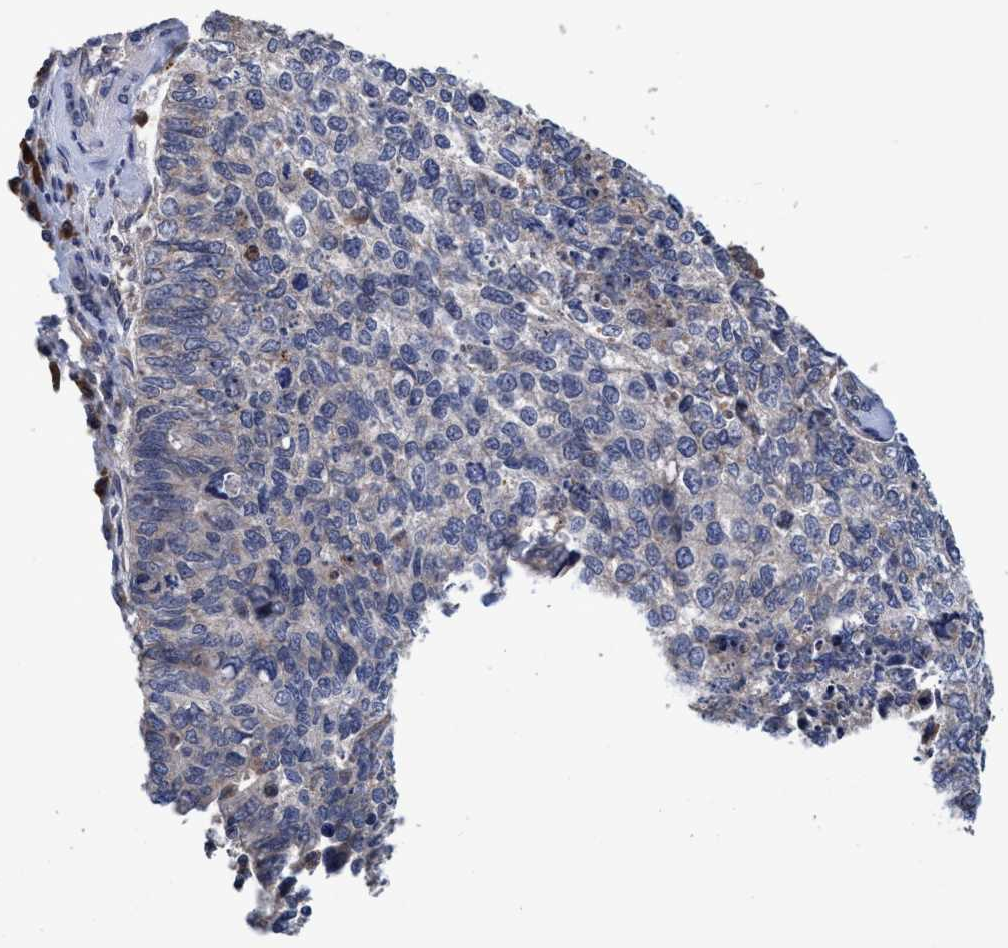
{"staining": {"intensity": "negative", "quantity": "none", "location": "none"}, "tissue": "cervical cancer", "cell_type": "Tumor cells", "image_type": "cancer", "snomed": [{"axis": "morphology", "description": "Squamous cell carcinoma, NOS"}, {"axis": "topography", "description": "Cervix"}], "caption": "An immunohistochemistry (IHC) micrograph of cervical cancer is shown. There is no staining in tumor cells of cervical cancer.", "gene": "CALCOCO2", "patient": {"sex": "female", "age": 63}}